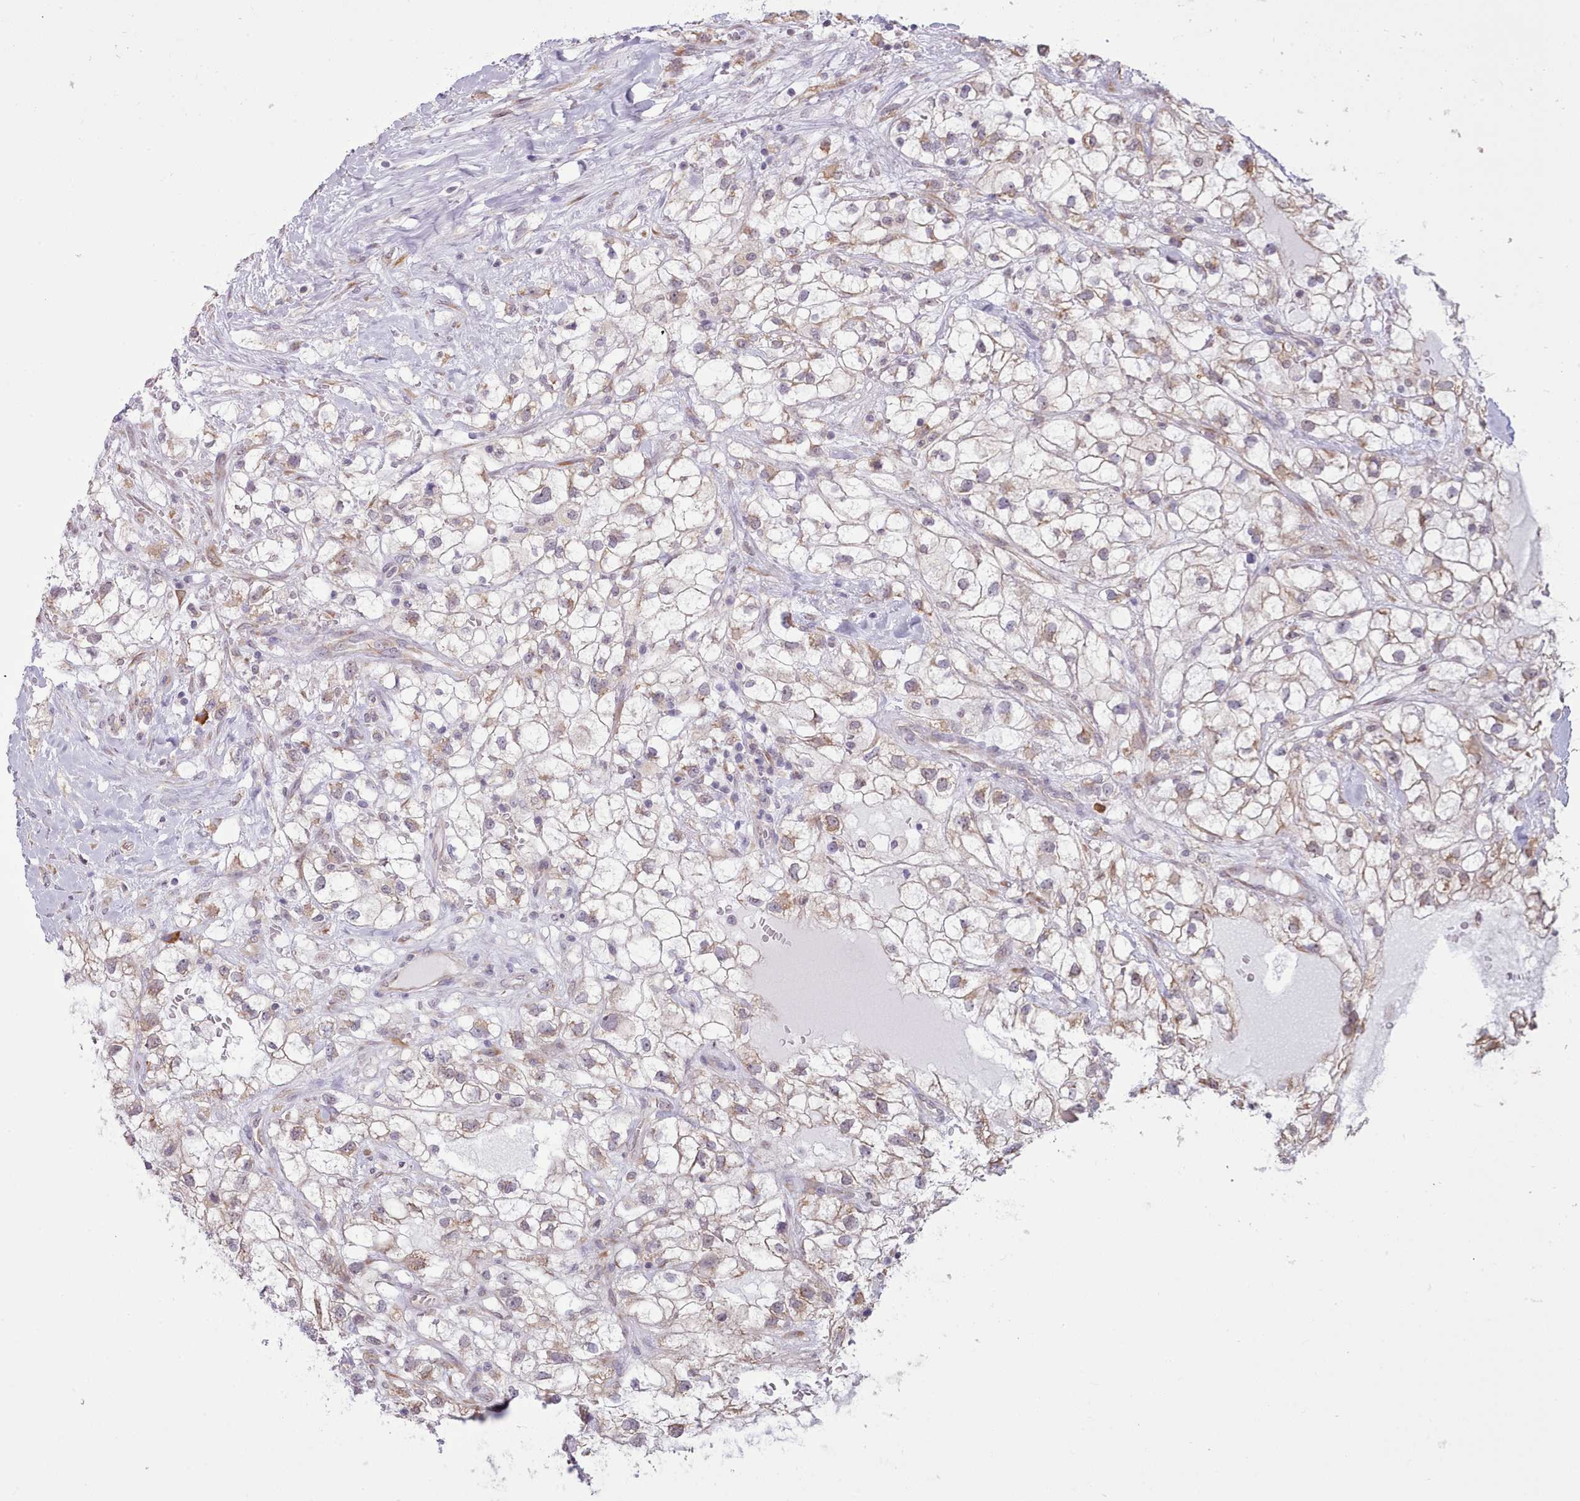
{"staining": {"intensity": "weak", "quantity": "25%-75%", "location": "cytoplasmic/membranous"}, "tissue": "renal cancer", "cell_type": "Tumor cells", "image_type": "cancer", "snomed": [{"axis": "morphology", "description": "Adenocarcinoma, NOS"}, {"axis": "topography", "description": "Kidney"}], "caption": "IHC of human renal cancer (adenocarcinoma) reveals low levels of weak cytoplasmic/membranous positivity in approximately 25%-75% of tumor cells. (Brightfield microscopy of DAB IHC at high magnification).", "gene": "SEC61B", "patient": {"sex": "male", "age": 59}}